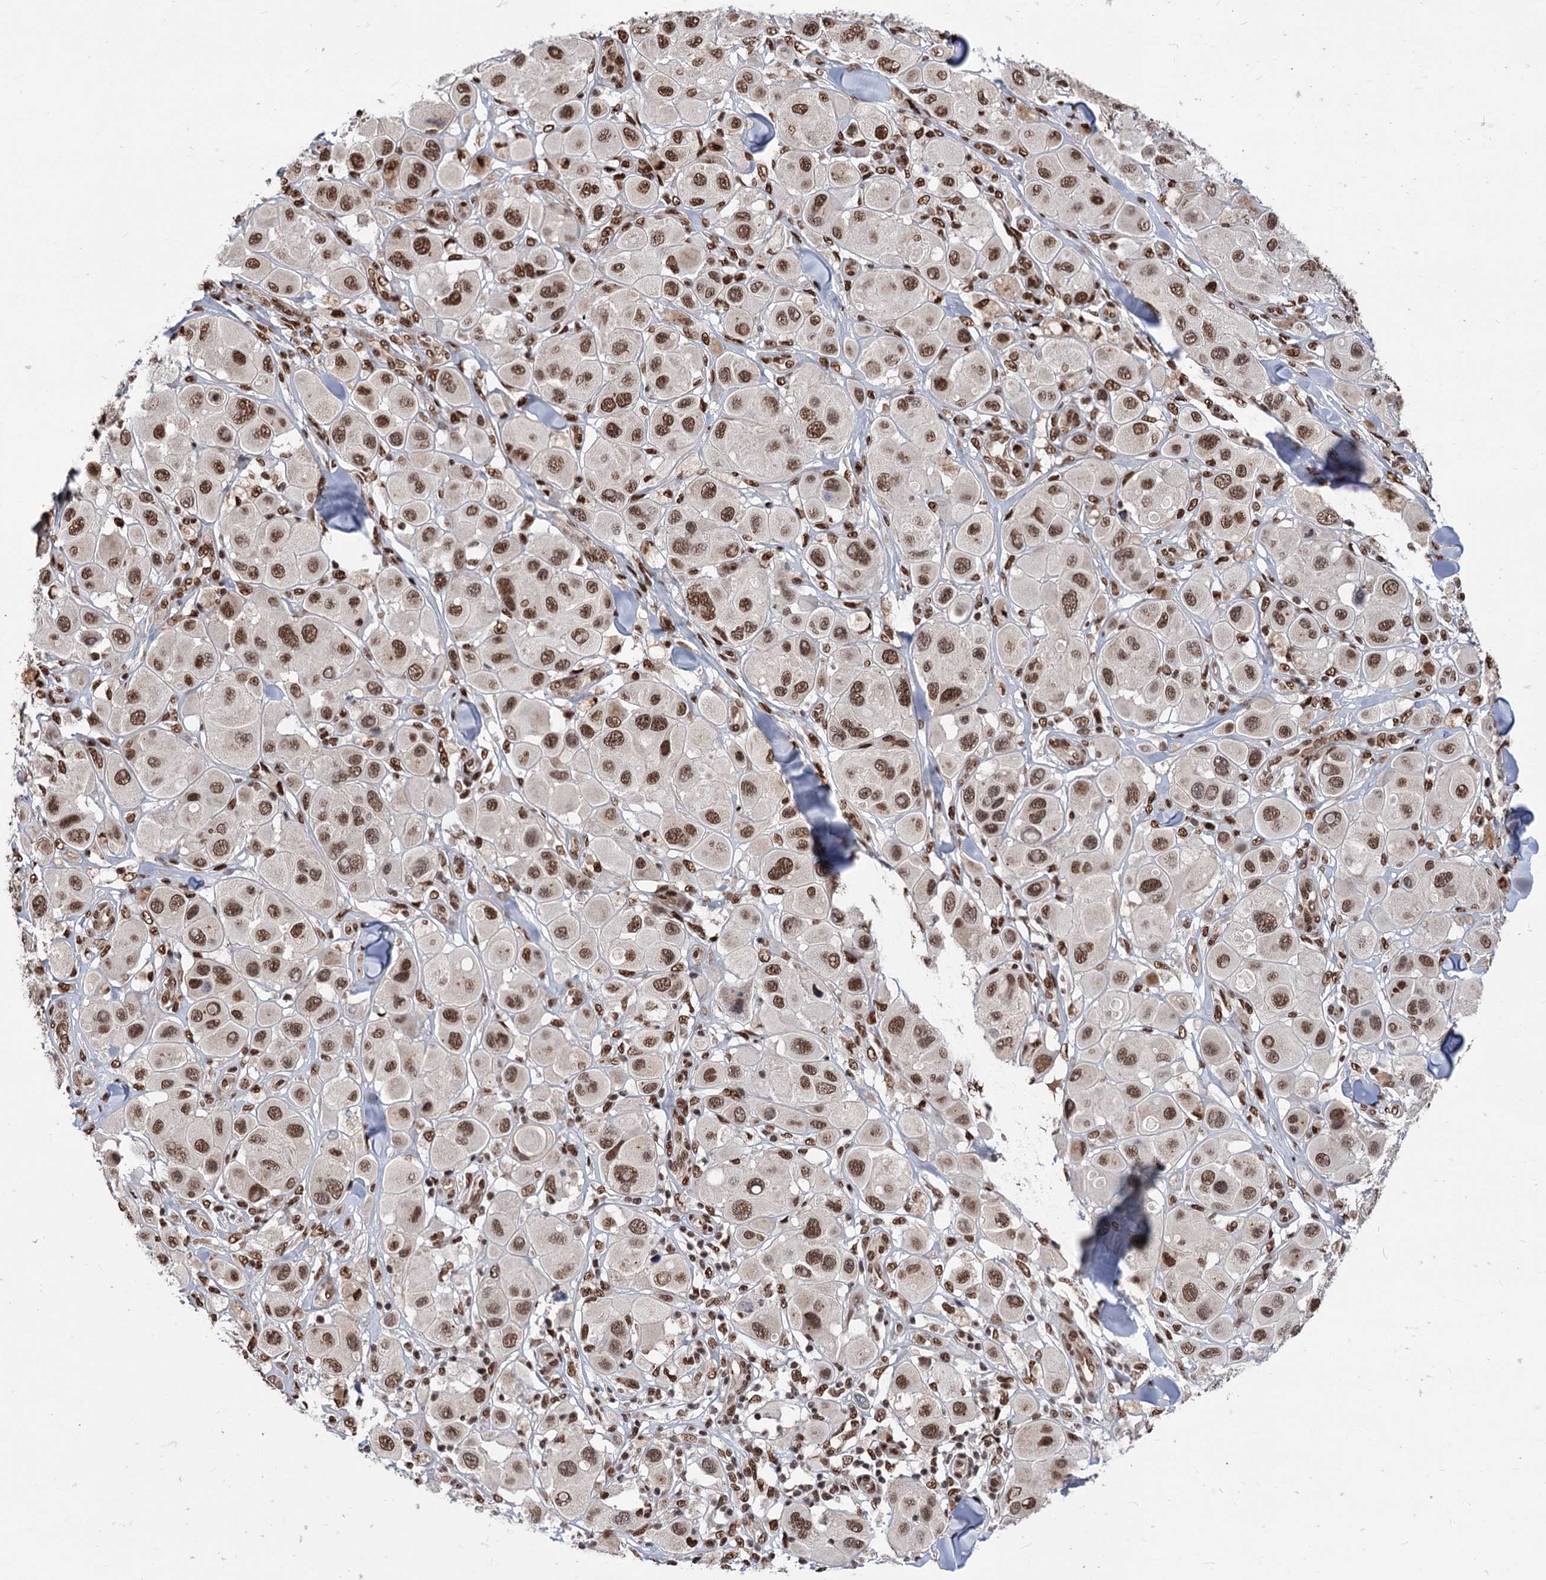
{"staining": {"intensity": "strong", "quantity": ">75%", "location": "nuclear"}, "tissue": "melanoma", "cell_type": "Tumor cells", "image_type": "cancer", "snomed": [{"axis": "morphology", "description": "Malignant melanoma, Metastatic site"}, {"axis": "topography", "description": "Skin"}], "caption": "A high-resolution micrograph shows immunohistochemistry staining of malignant melanoma (metastatic site), which exhibits strong nuclear expression in about >75% of tumor cells.", "gene": "MAML1", "patient": {"sex": "male", "age": 41}}